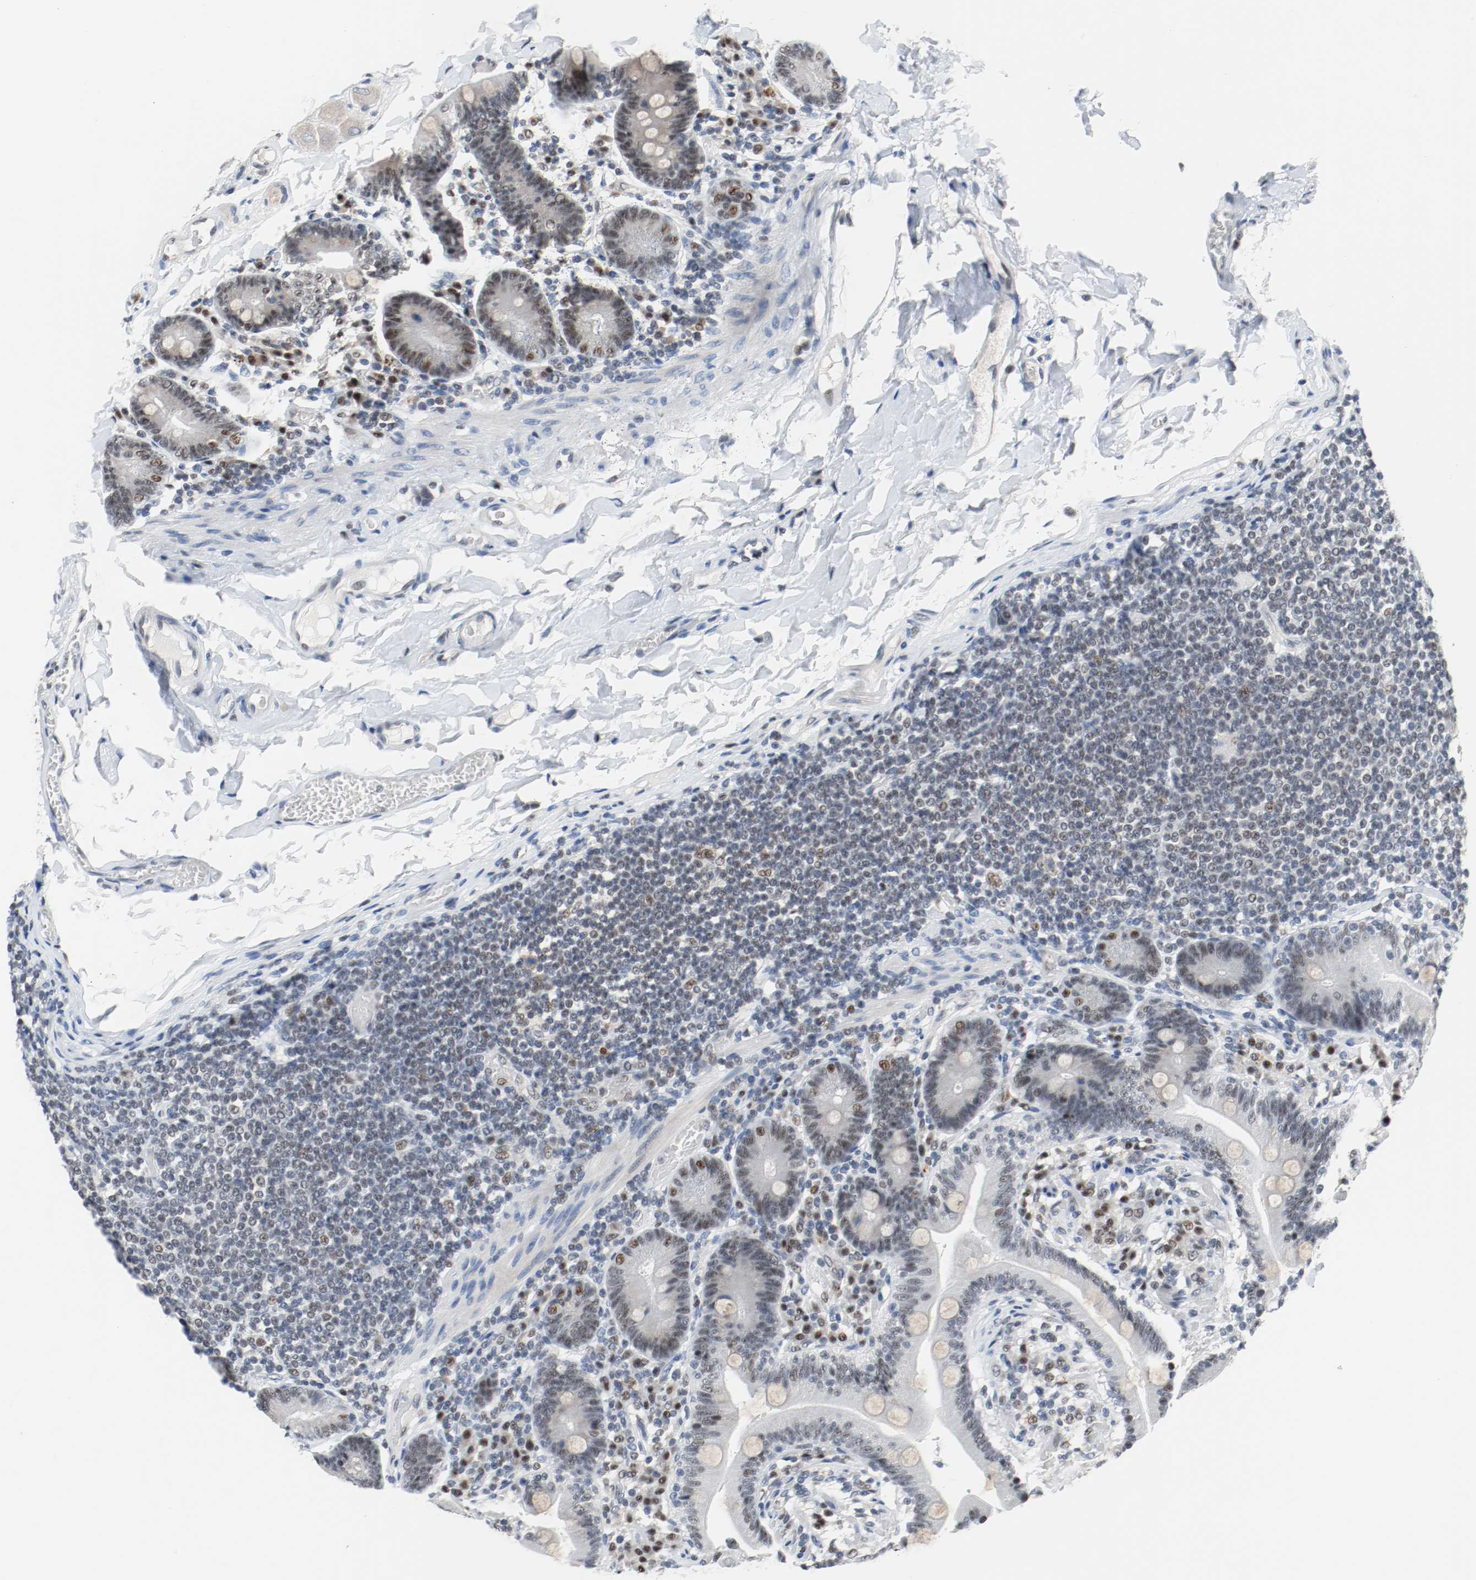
{"staining": {"intensity": "weak", "quantity": "<25%", "location": "nuclear"}, "tissue": "duodenum", "cell_type": "Glandular cells", "image_type": "normal", "snomed": [{"axis": "morphology", "description": "Normal tissue, NOS"}, {"axis": "topography", "description": "Duodenum"}], "caption": "Immunohistochemistry (IHC) of benign human duodenum shows no positivity in glandular cells. (Stains: DAB immunohistochemistry (IHC) with hematoxylin counter stain, Microscopy: brightfield microscopy at high magnification).", "gene": "ASH1L", "patient": {"sex": "male", "age": 66}}